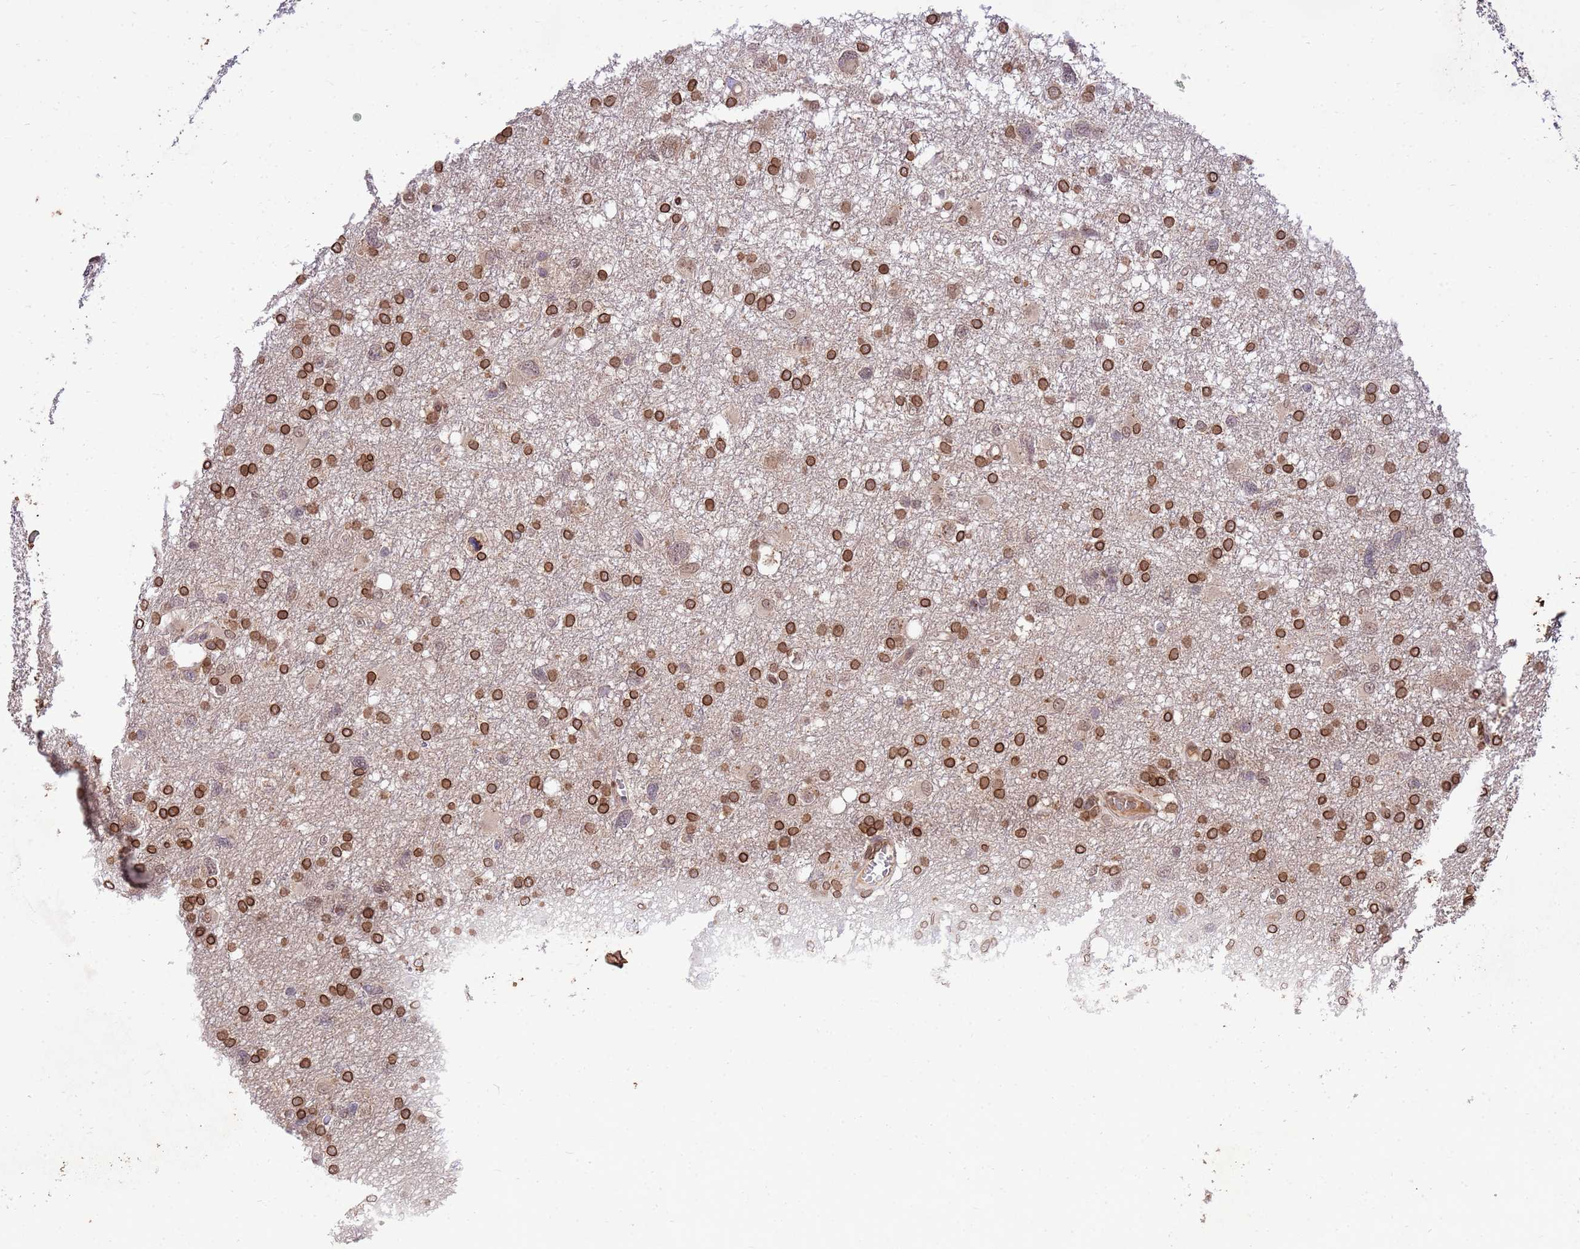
{"staining": {"intensity": "strong", "quantity": ">75%", "location": "cytoplasmic/membranous,nuclear"}, "tissue": "glioma", "cell_type": "Tumor cells", "image_type": "cancer", "snomed": [{"axis": "morphology", "description": "Glioma, malignant, High grade"}, {"axis": "topography", "description": "Brain"}], "caption": "About >75% of tumor cells in human malignant glioma (high-grade) display strong cytoplasmic/membranous and nuclear protein expression as visualized by brown immunohistochemical staining.", "gene": "GPR135", "patient": {"sex": "male", "age": 61}}